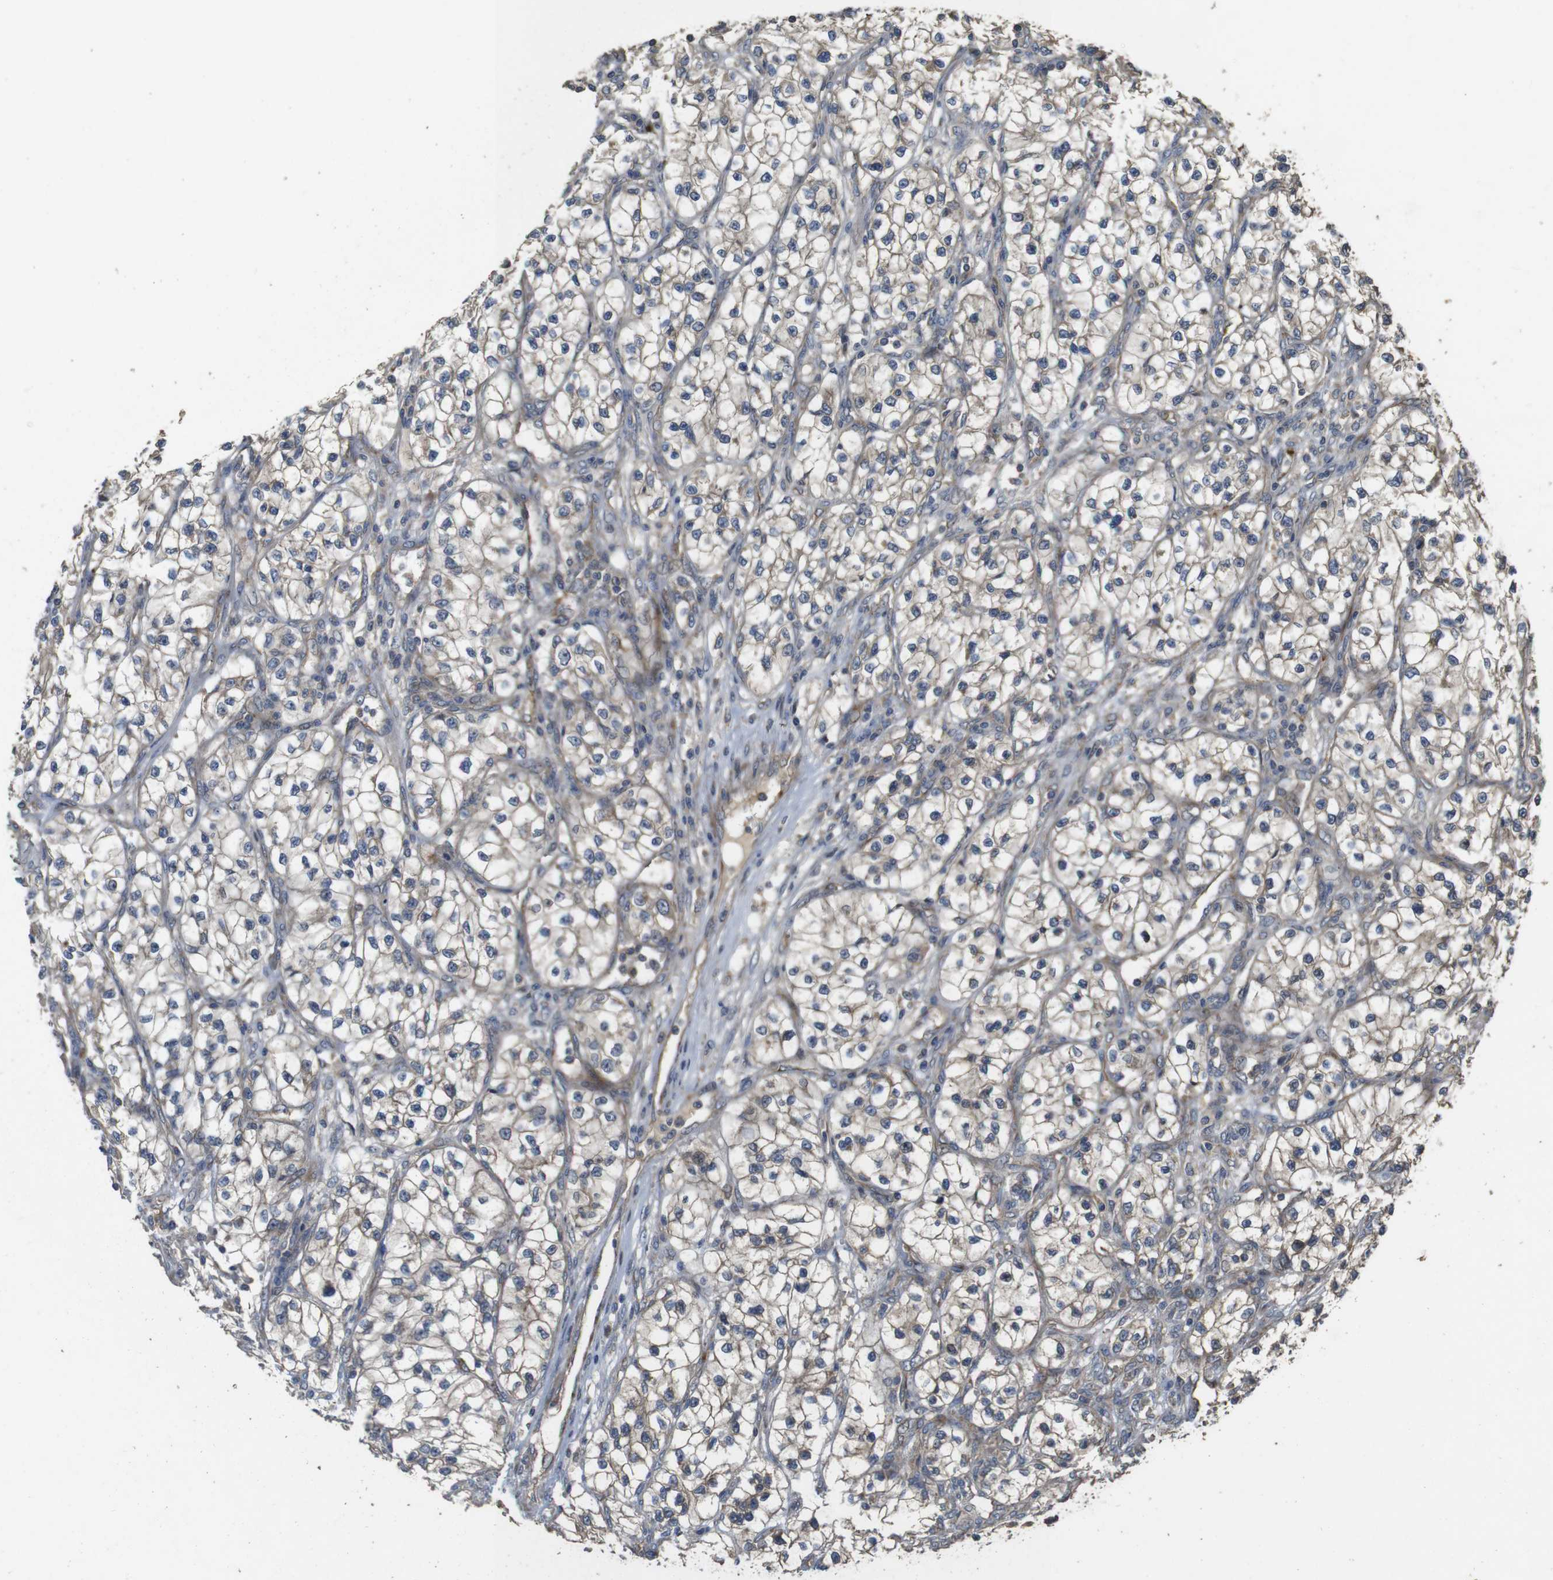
{"staining": {"intensity": "weak", "quantity": ">75%", "location": "cytoplasmic/membranous"}, "tissue": "renal cancer", "cell_type": "Tumor cells", "image_type": "cancer", "snomed": [{"axis": "morphology", "description": "Adenocarcinoma, NOS"}, {"axis": "topography", "description": "Kidney"}], "caption": "A photomicrograph of human renal adenocarcinoma stained for a protein reveals weak cytoplasmic/membranous brown staining in tumor cells.", "gene": "PCDHB10", "patient": {"sex": "female", "age": 57}}